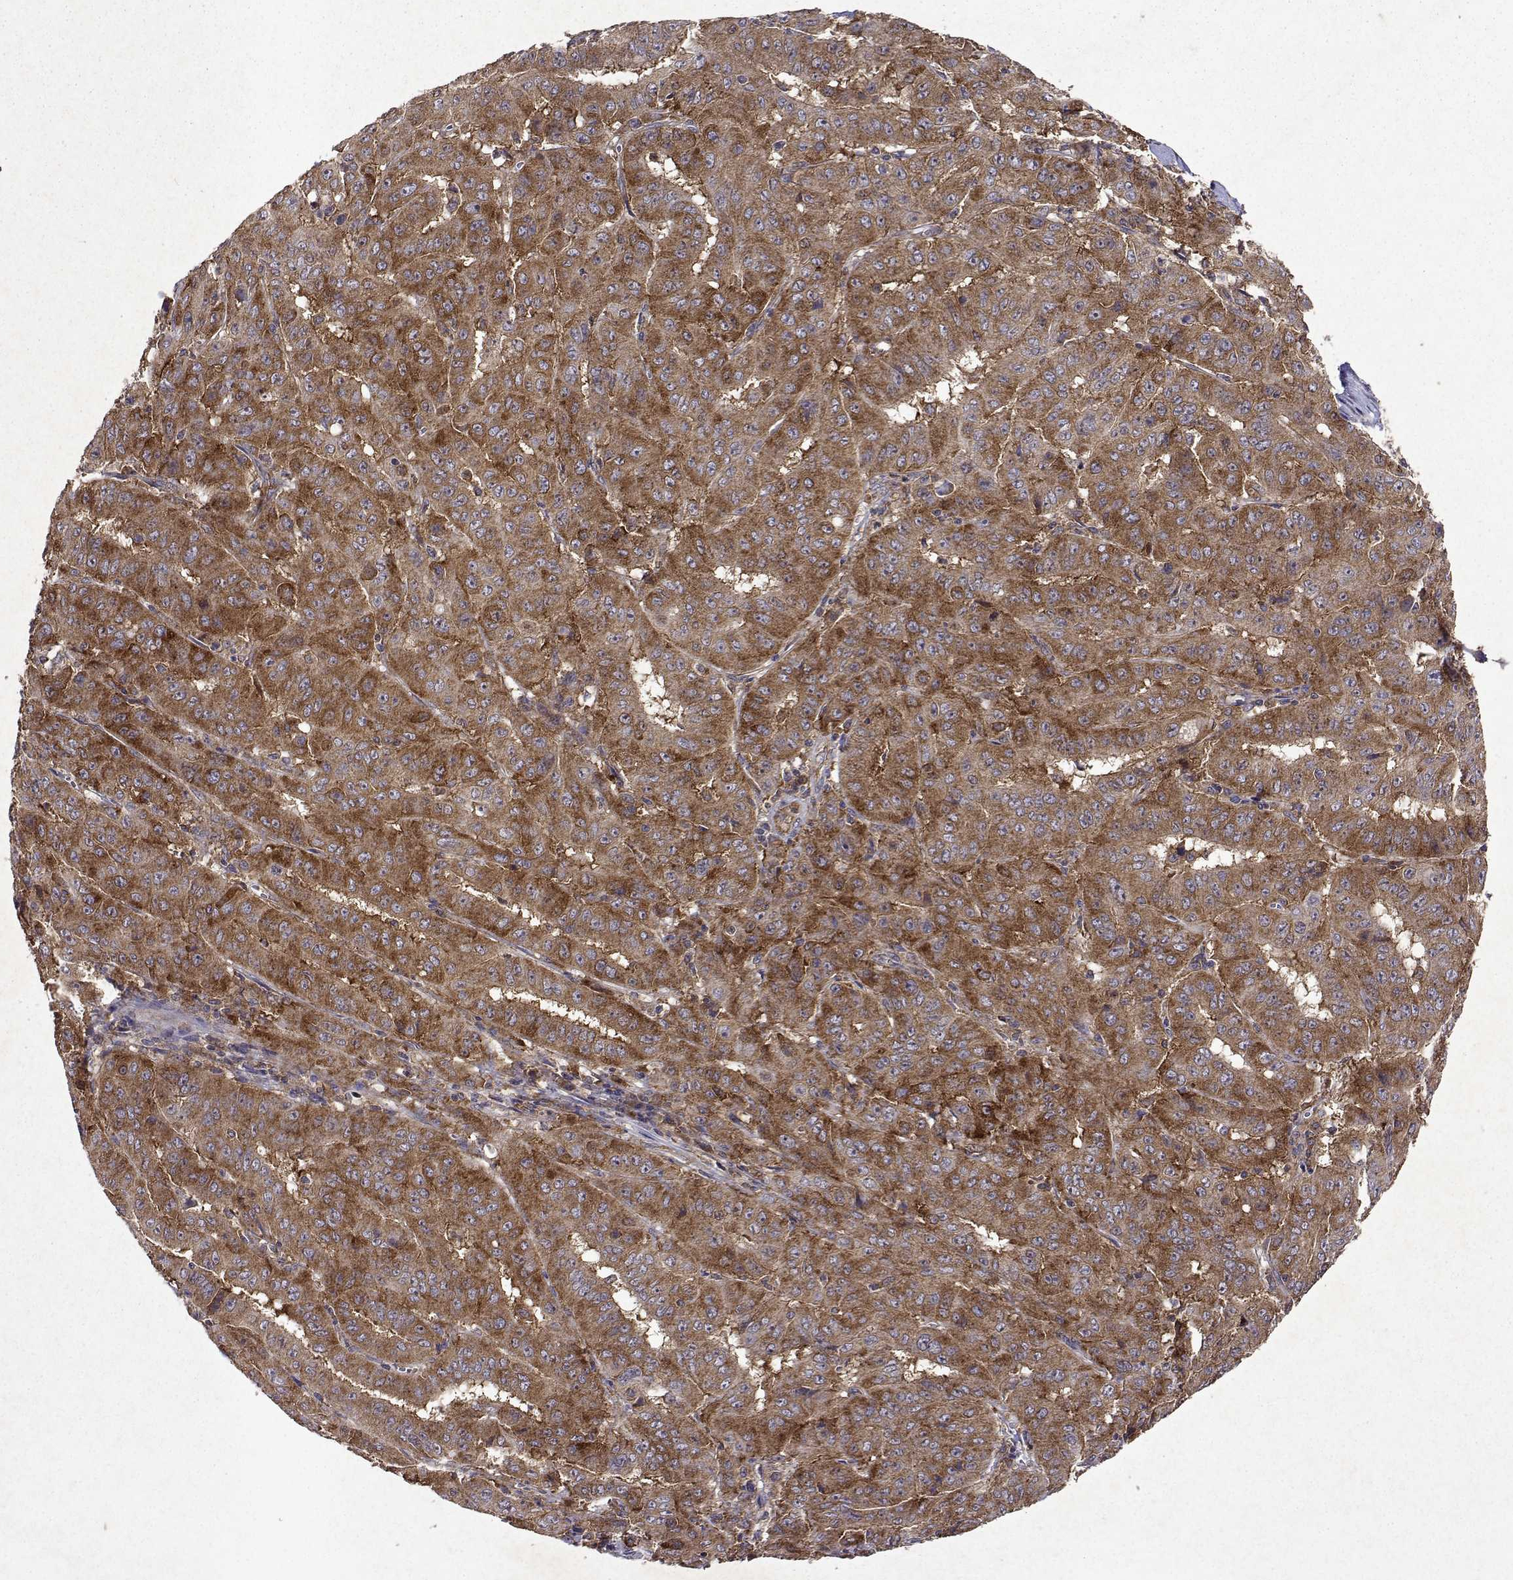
{"staining": {"intensity": "strong", "quantity": ">75%", "location": "cytoplasmic/membranous"}, "tissue": "pancreatic cancer", "cell_type": "Tumor cells", "image_type": "cancer", "snomed": [{"axis": "morphology", "description": "Adenocarcinoma, NOS"}, {"axis": "topography", "description": "Pancreas"}], "caption": "Pancreatic cancer (adenocarcinoma) was stained to show a protein in brown. There is high levels of strong cytoplasmic/membranous positivity in about >75% of tumor cells.", "gene": "TARBP2", "patient": {"sex": "male", "age": 63}}